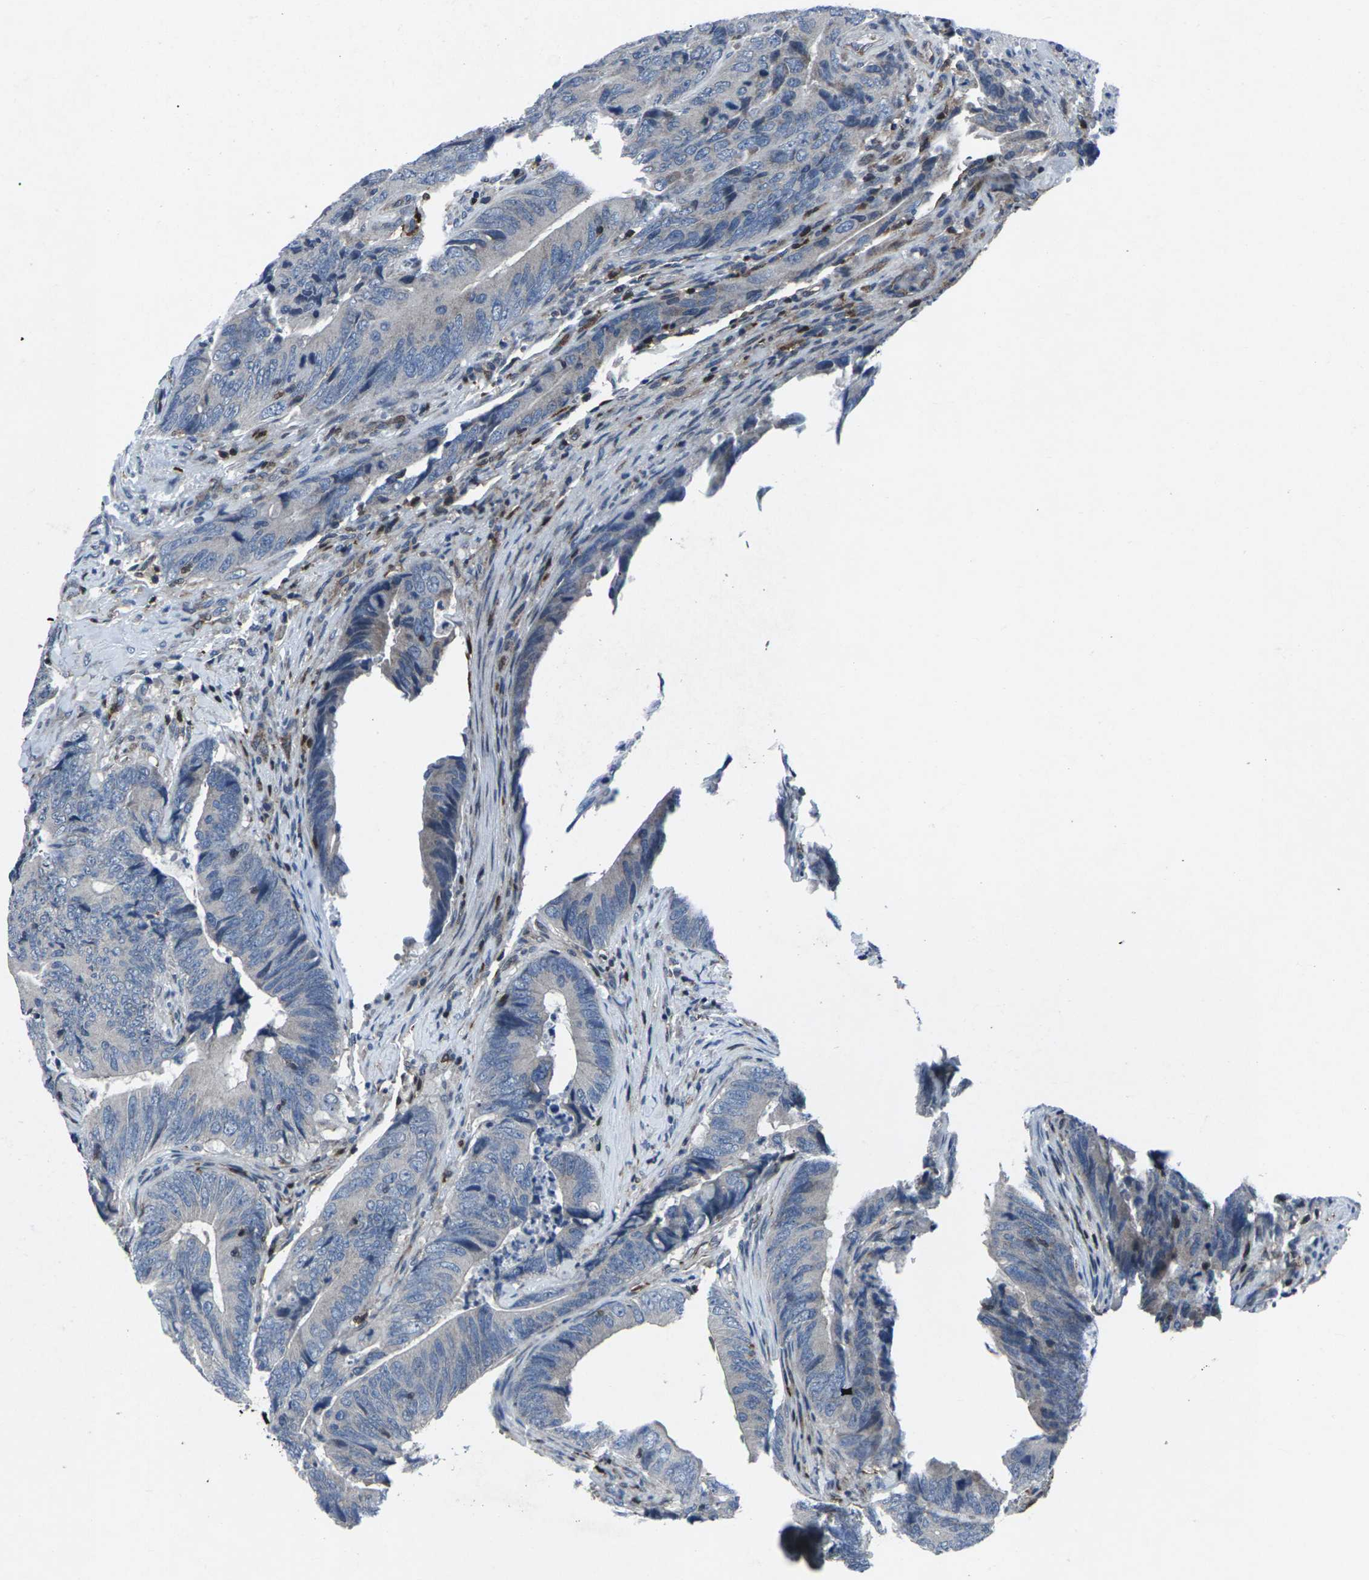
{"staining": {"intensity": "negative", "quantity": "none", "location": "none"}, "tissue": "colorectal cancer", "cell_type": "Tumor cells", "image_type": "cancer", "snomed": [{"axis": "morphology", "description": "Normal tissue, NOS"}, {"axis": "morphology", "description": "Adenocarcinoma, NOS"}, {"axis": "topography", "description": "Colon"}], "caption": "Immunohistochemistry (IHC) photomicrograph of neoplastic tissue: colorectal cancer (adenocarcinoma) stained with DAB (3,3'-diaminobenzidine) reveals no significant protein positivity in tumor cells.", "gene": "STAT4", "patient": {"sex": "male", "age": 56}}